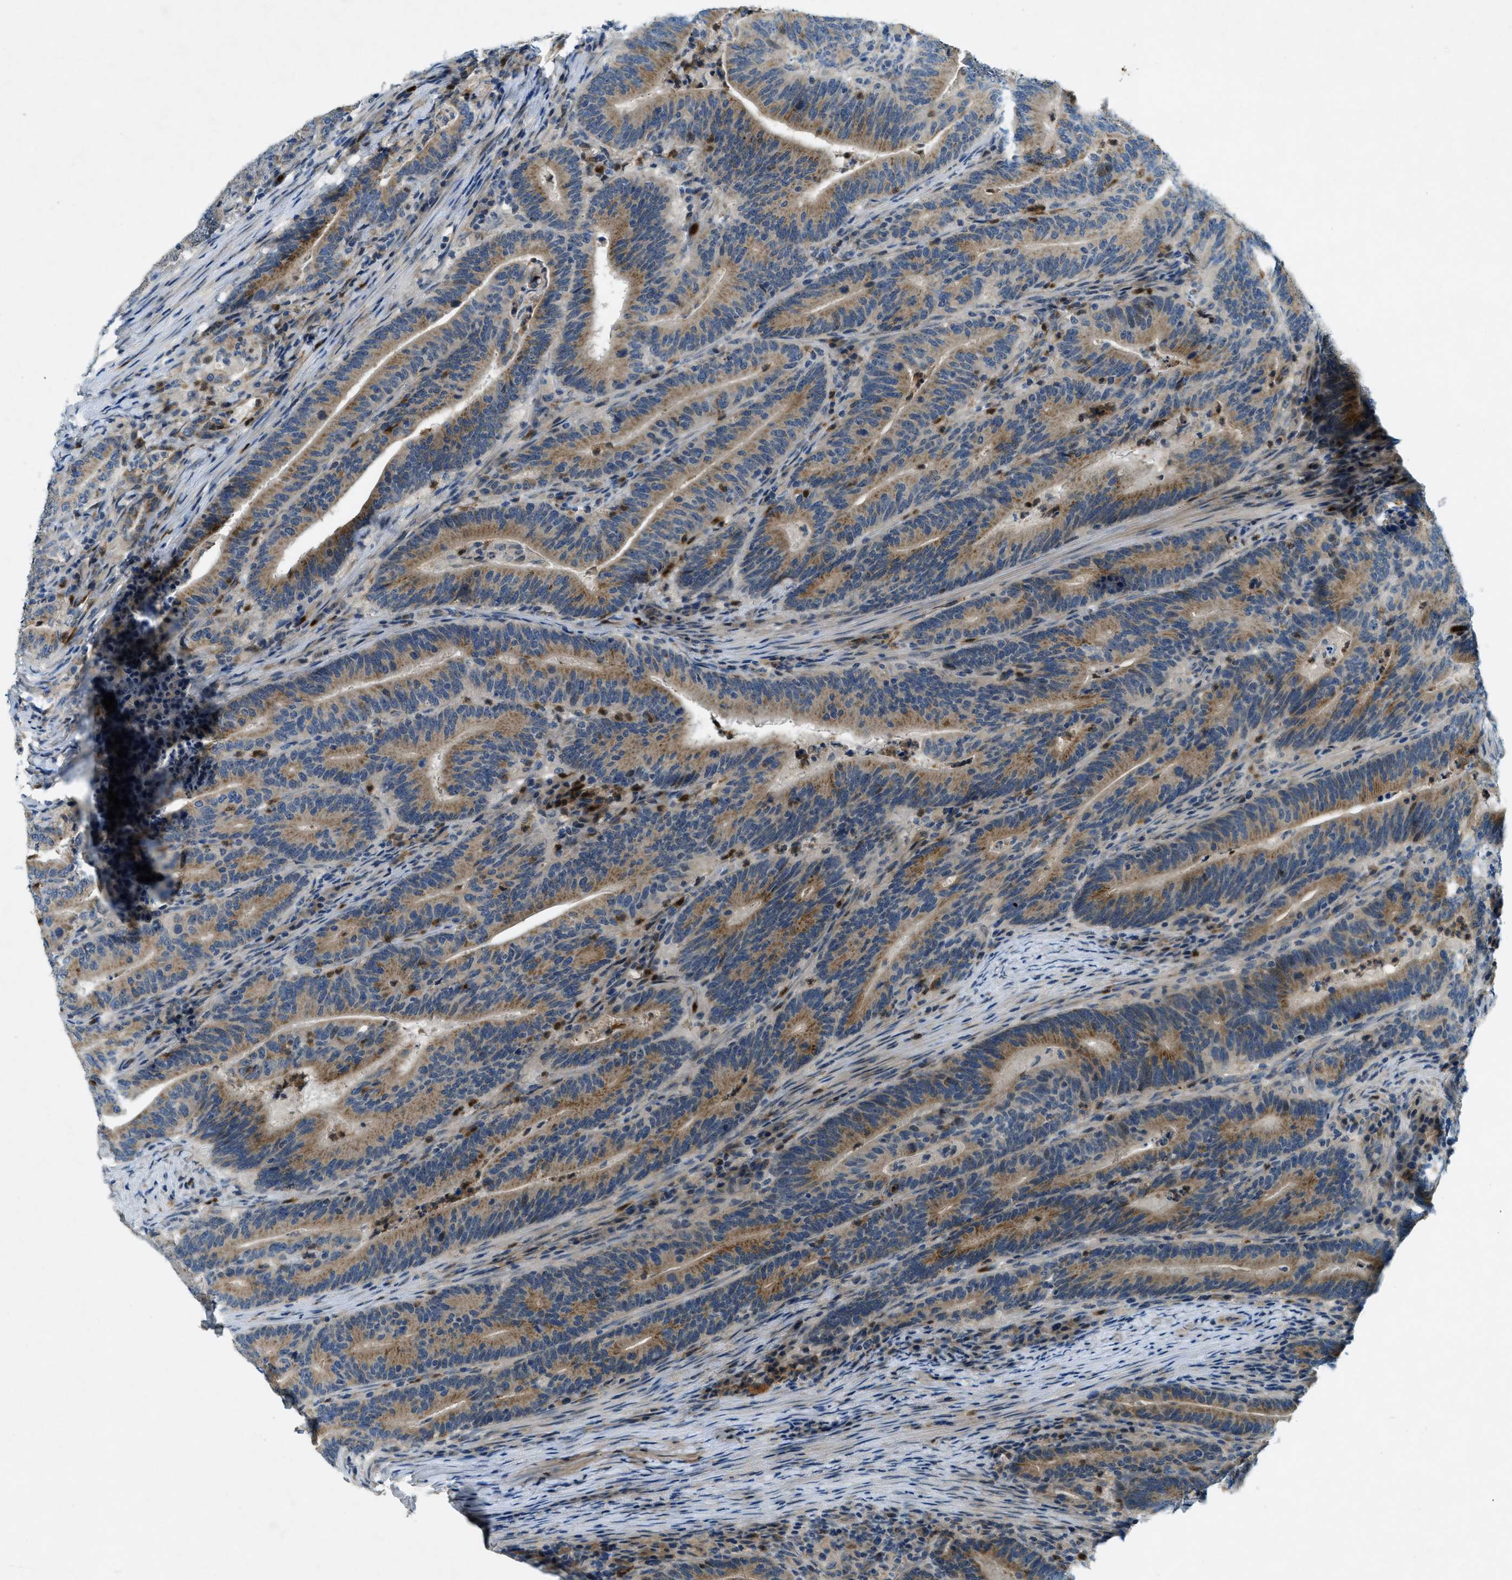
{"staining": {"intensity": "moderate", "quantity": ">75%", "location": "cytoplasmic/membranous"}, "tissue": "colorectal cancer", "cell_type": "Tumor cells", "image_type": "cancer", "snomed": [{"axis": "morphology", "description": "Adenocarcinoma, NOS"}, {"axis": "topography", "description": "Colon"}], "caption": "Protein expression analysis of human colorectal cancer (adenocarcinoma) reveals moderate cytoplasmic/membranous expression in about >75% of tumor cells.", "gene": "SNX14", "patient": {"sex": "female", "age": 66}}